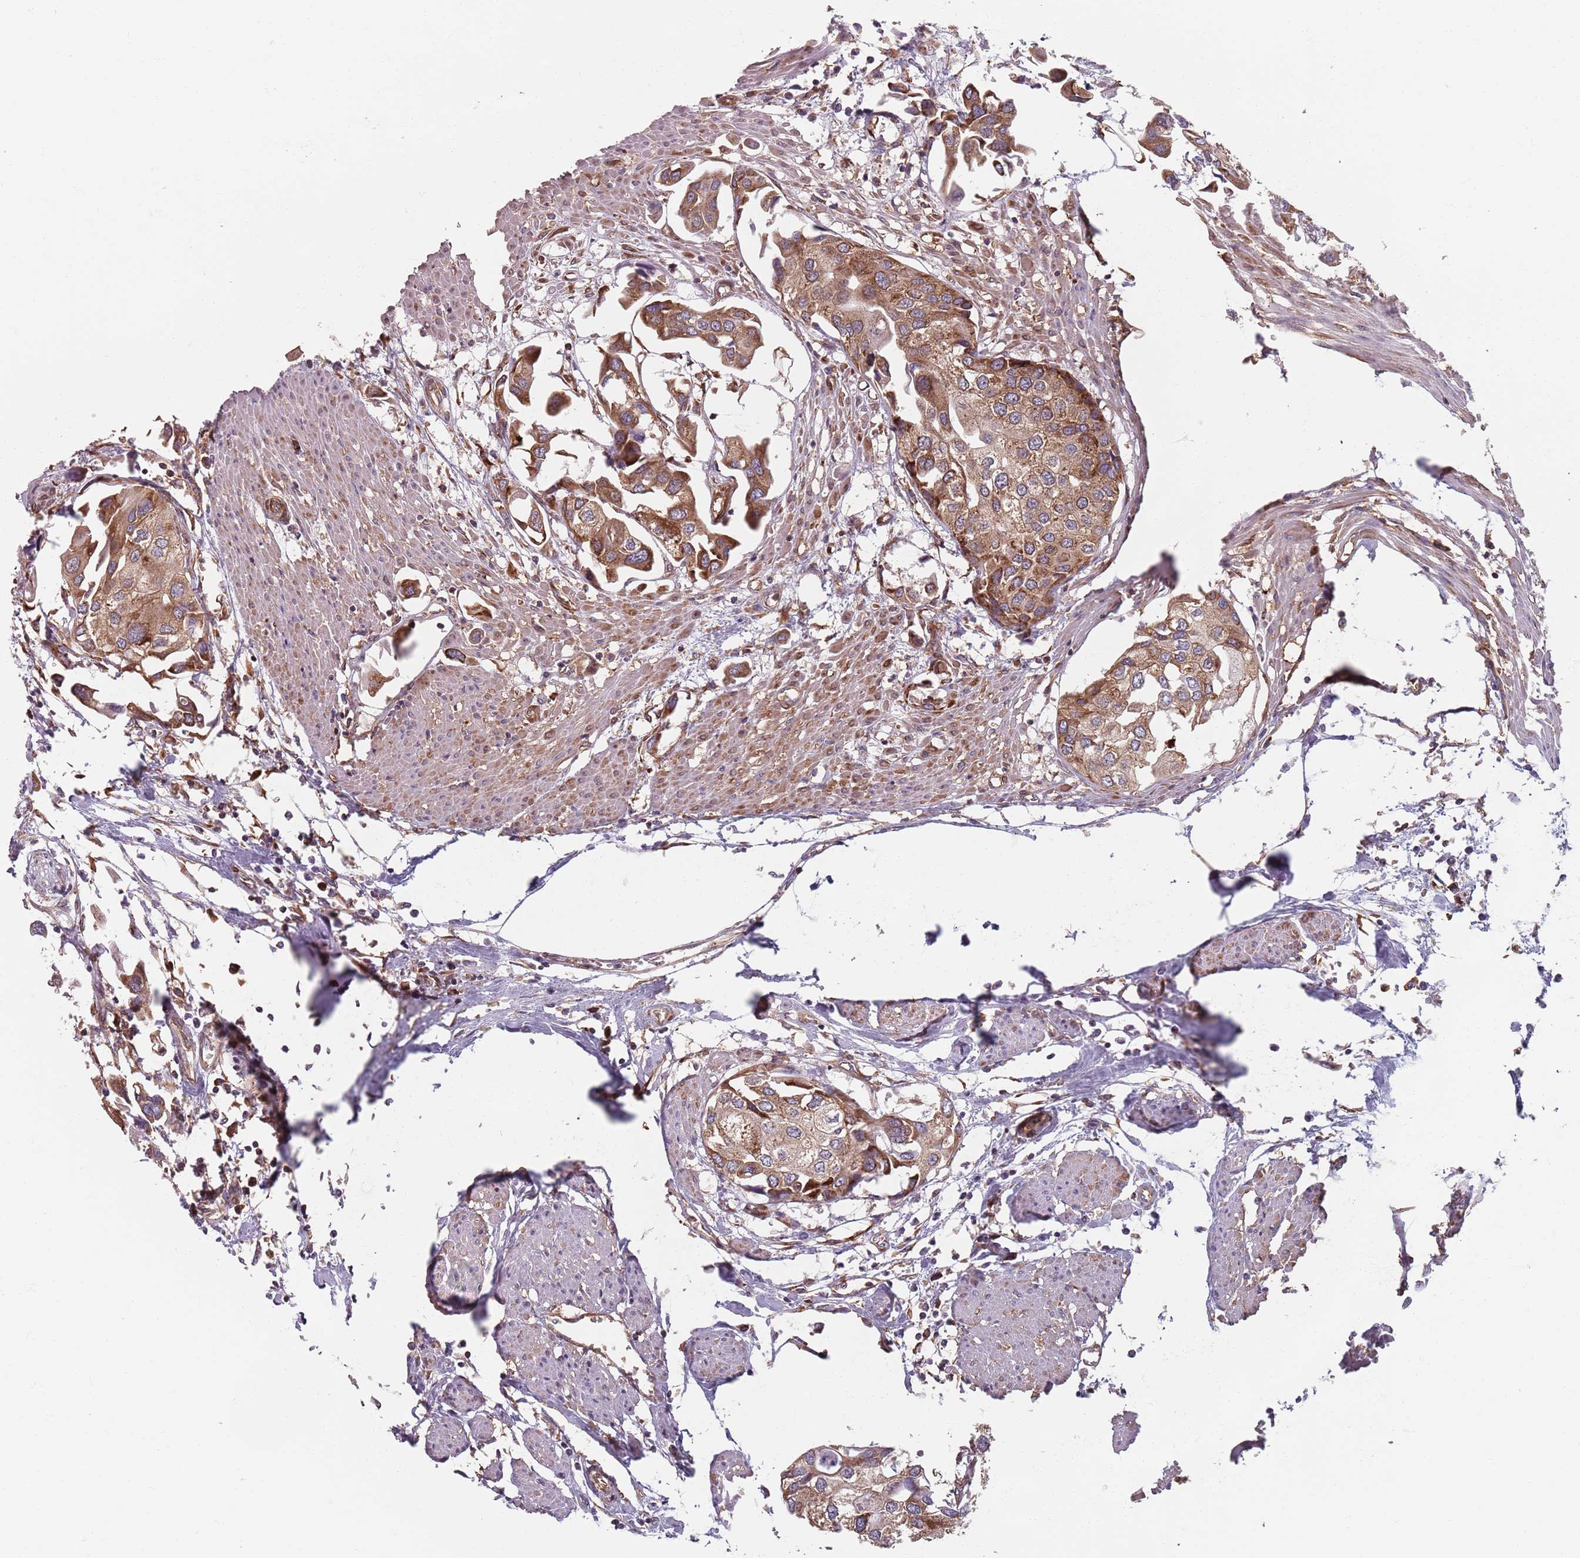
{"staining": {"intensity": "moderate", "quantity": ">75%", "location": "cytoplasmic/membranous"}, "tissue": "urothelial cancer", "cell_type": "Tumor cells", "image_type": "cancer", "snomed": [{"axis": "morphology", "description": "Urothelial carcinoma, High grade"}, {"axis": "topography", "description": "Urinary bladder"}], "caption": "Urothelial carcinoma (high-grade) stained with a protein marker displays moderate staining in tumor cells.", "gene": "NOTCH3", "patient": {"sex": "male", "age": 64}}